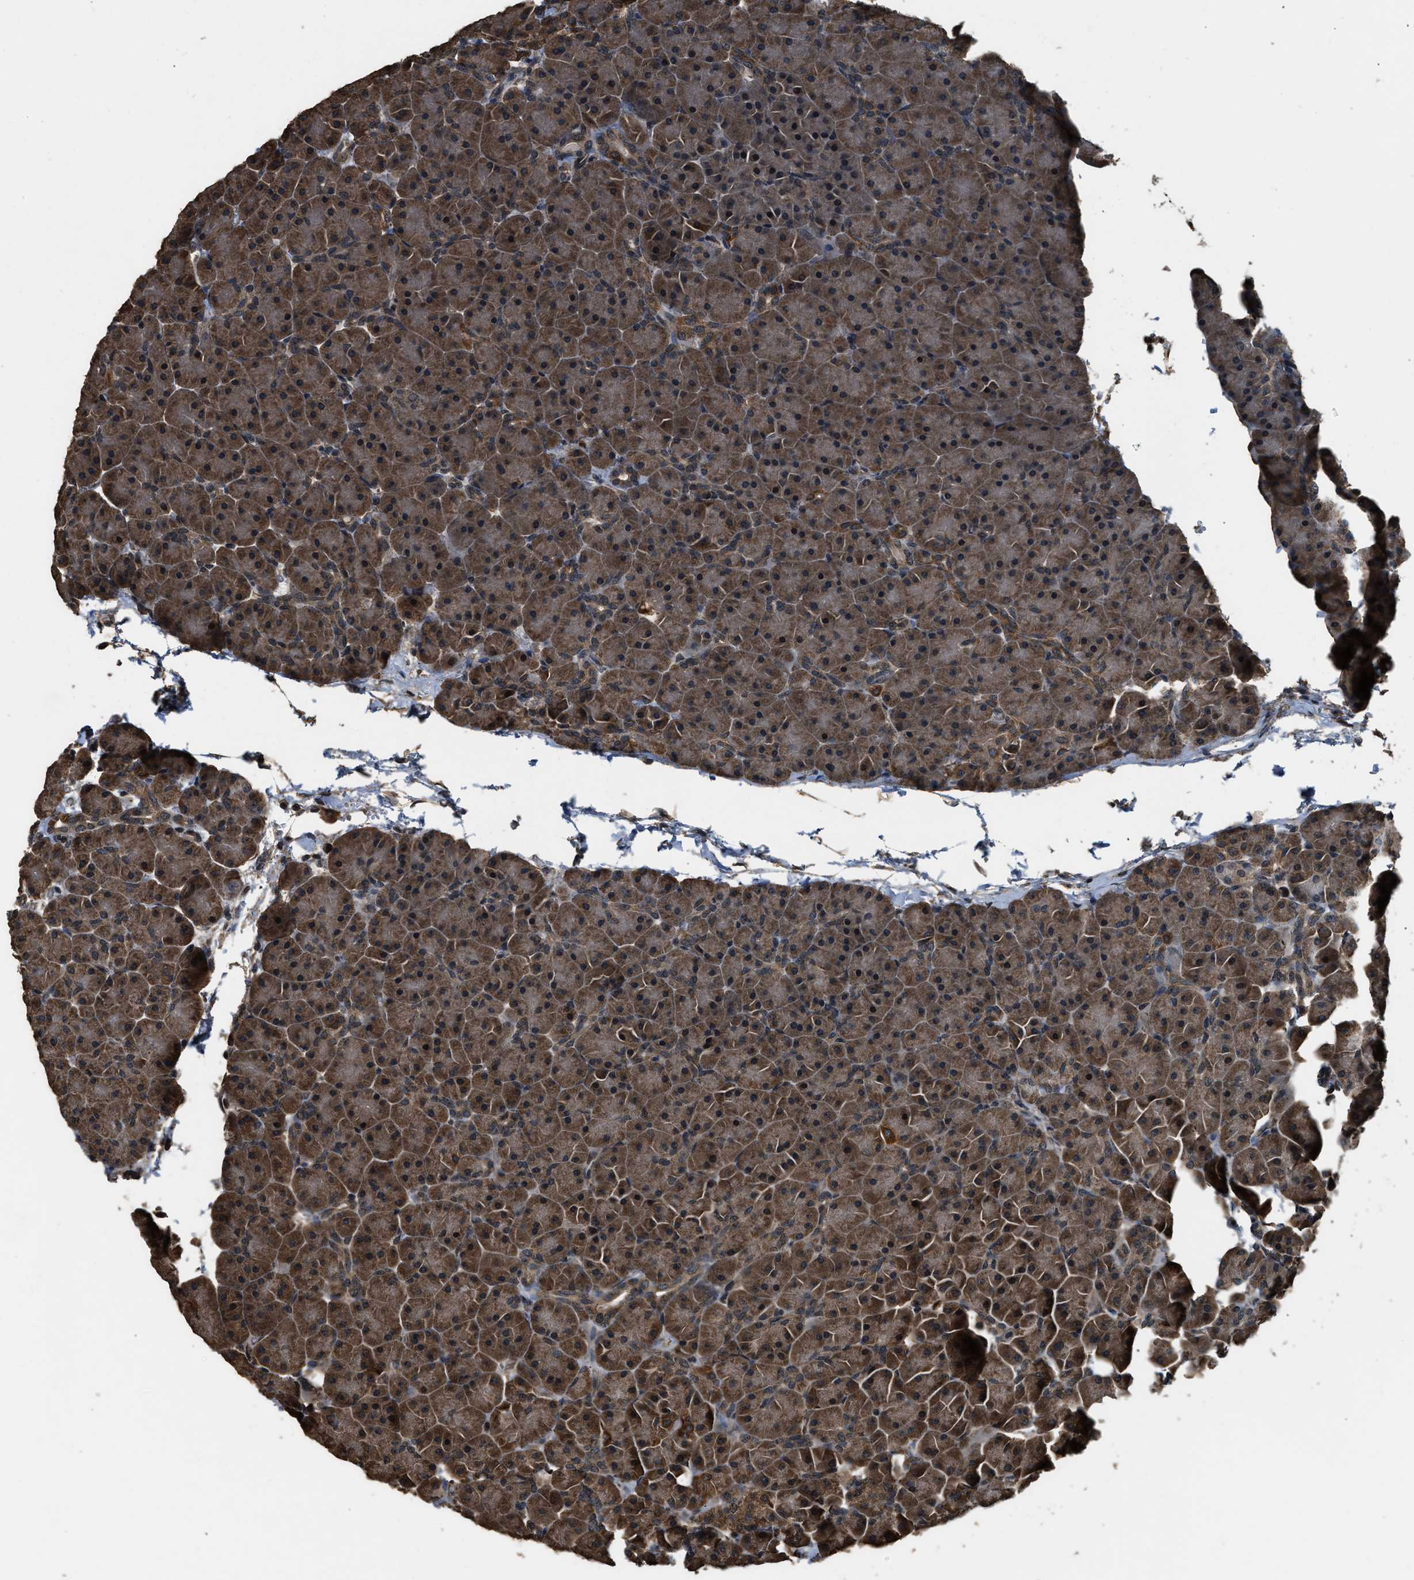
{"staining": {"intensity": "strong", "quantity": "25%-75%", "location": "cytoplasmic/membranous"}, "tissue": "pancreas", "cell_type": "Exocrine glandular cells", "image_type": "normal", "snomed": [{"axis": "morphology", "description": "Normal tissue, NOS"}, {"axis": "topography", "description": "Pancreas"}], "caption": "Immunohistochemical staining of benign human pancreas demonstrates 25%-75% levels of strong cytoplasmic/membranous protein staining in approximately 25%-75% of exocrine glandular cells.", "gene": "DENND6B", "patient": {"sex": "male", "age": 66}}